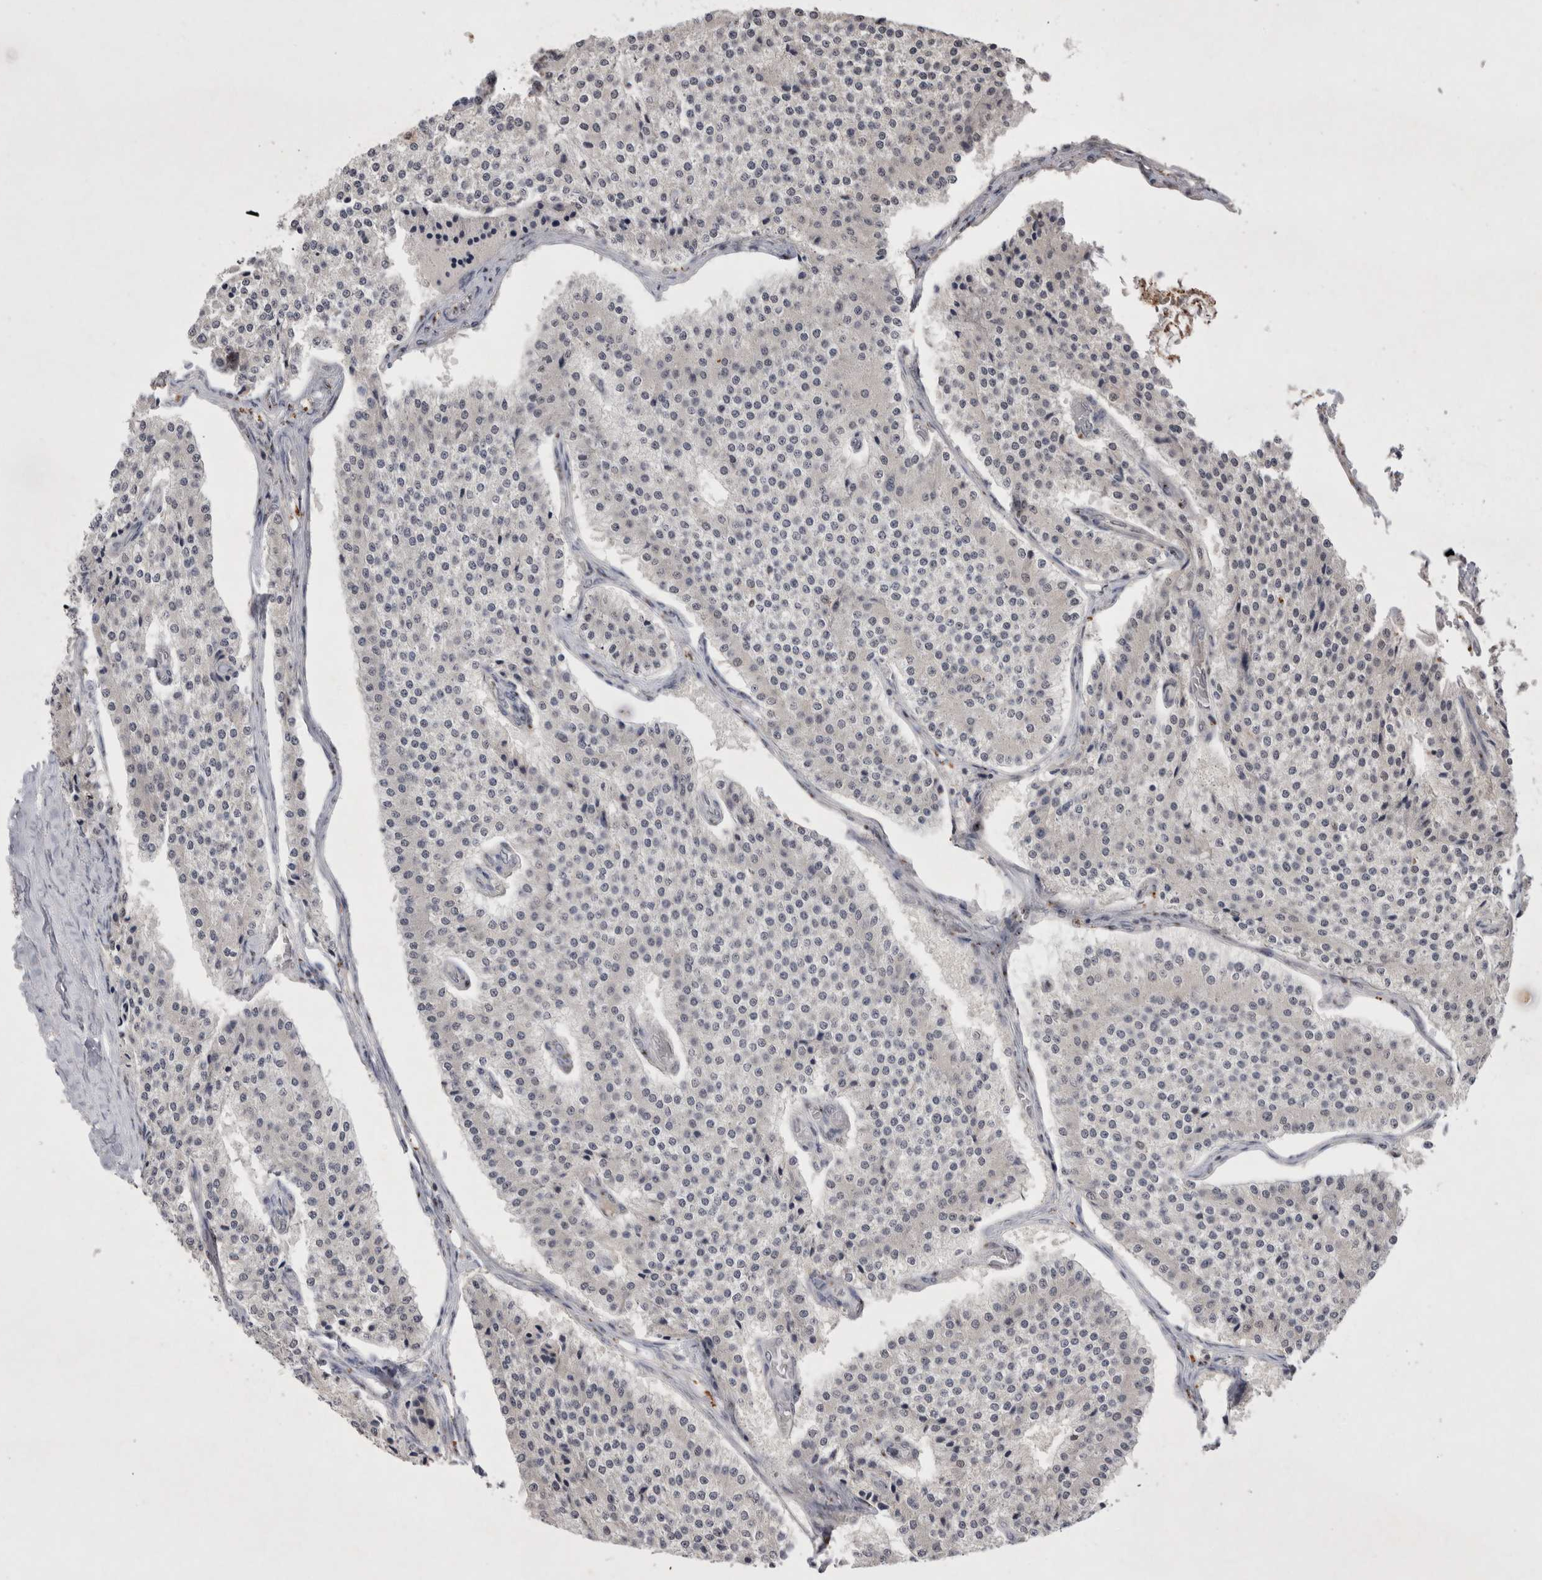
{"staining": {"intensity": "negative", "quantity": "none", "location": "none"}, "tissue": "carcinoid", "cell_type": "Tumor cells", "image_type": "cancer", "snomed": [{"axis": "morphology", "description": "Carcinoid, malignant, NOS"}, {"axis": "topography", "description": "Colon"}], "caption": "Image shows no significant protein positivity in tumor cells of carcinoid (malignant).", "gene": "HUS1", "patient": {"sex": "female", "age": 52}}